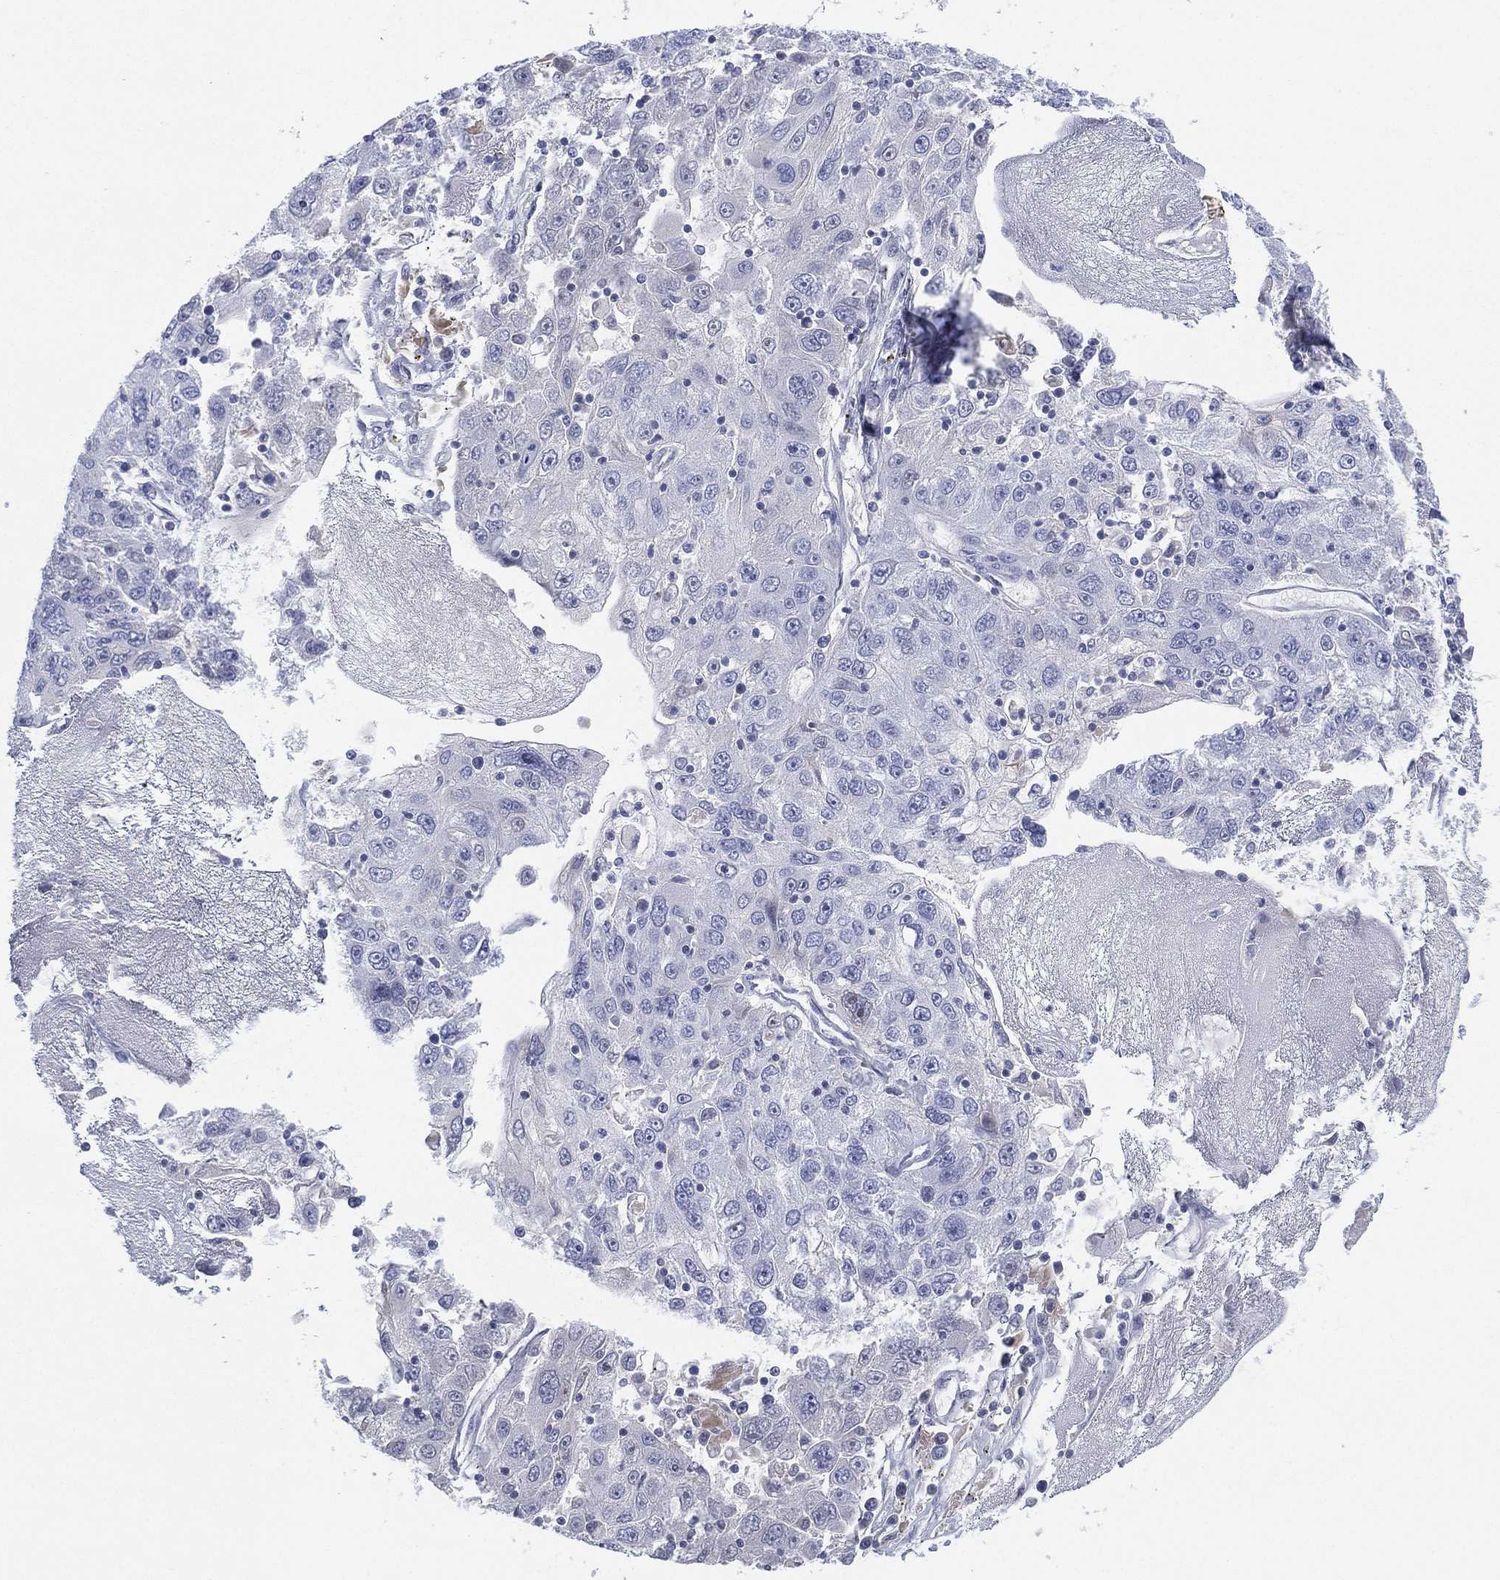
{"staining": {"intensity": "negative", "quantity": "none", "location": "none"}, "tissue": "stomach cancer", "cell_type": "Tumor cells", "image_type": "cancer", "snomed": [{"axis": "morphology", "description": "Adenocarcinoma, NOS"}, {"axis": "topography", "description": "Stomach"}], "caption": "This is an immunohistochemistry photomicrograph of human stomach adenocarcinoma. There is no expression in tumor cells.", "gene": "SEPTIN1", "patient": {"sex": "male", "age": 56}}